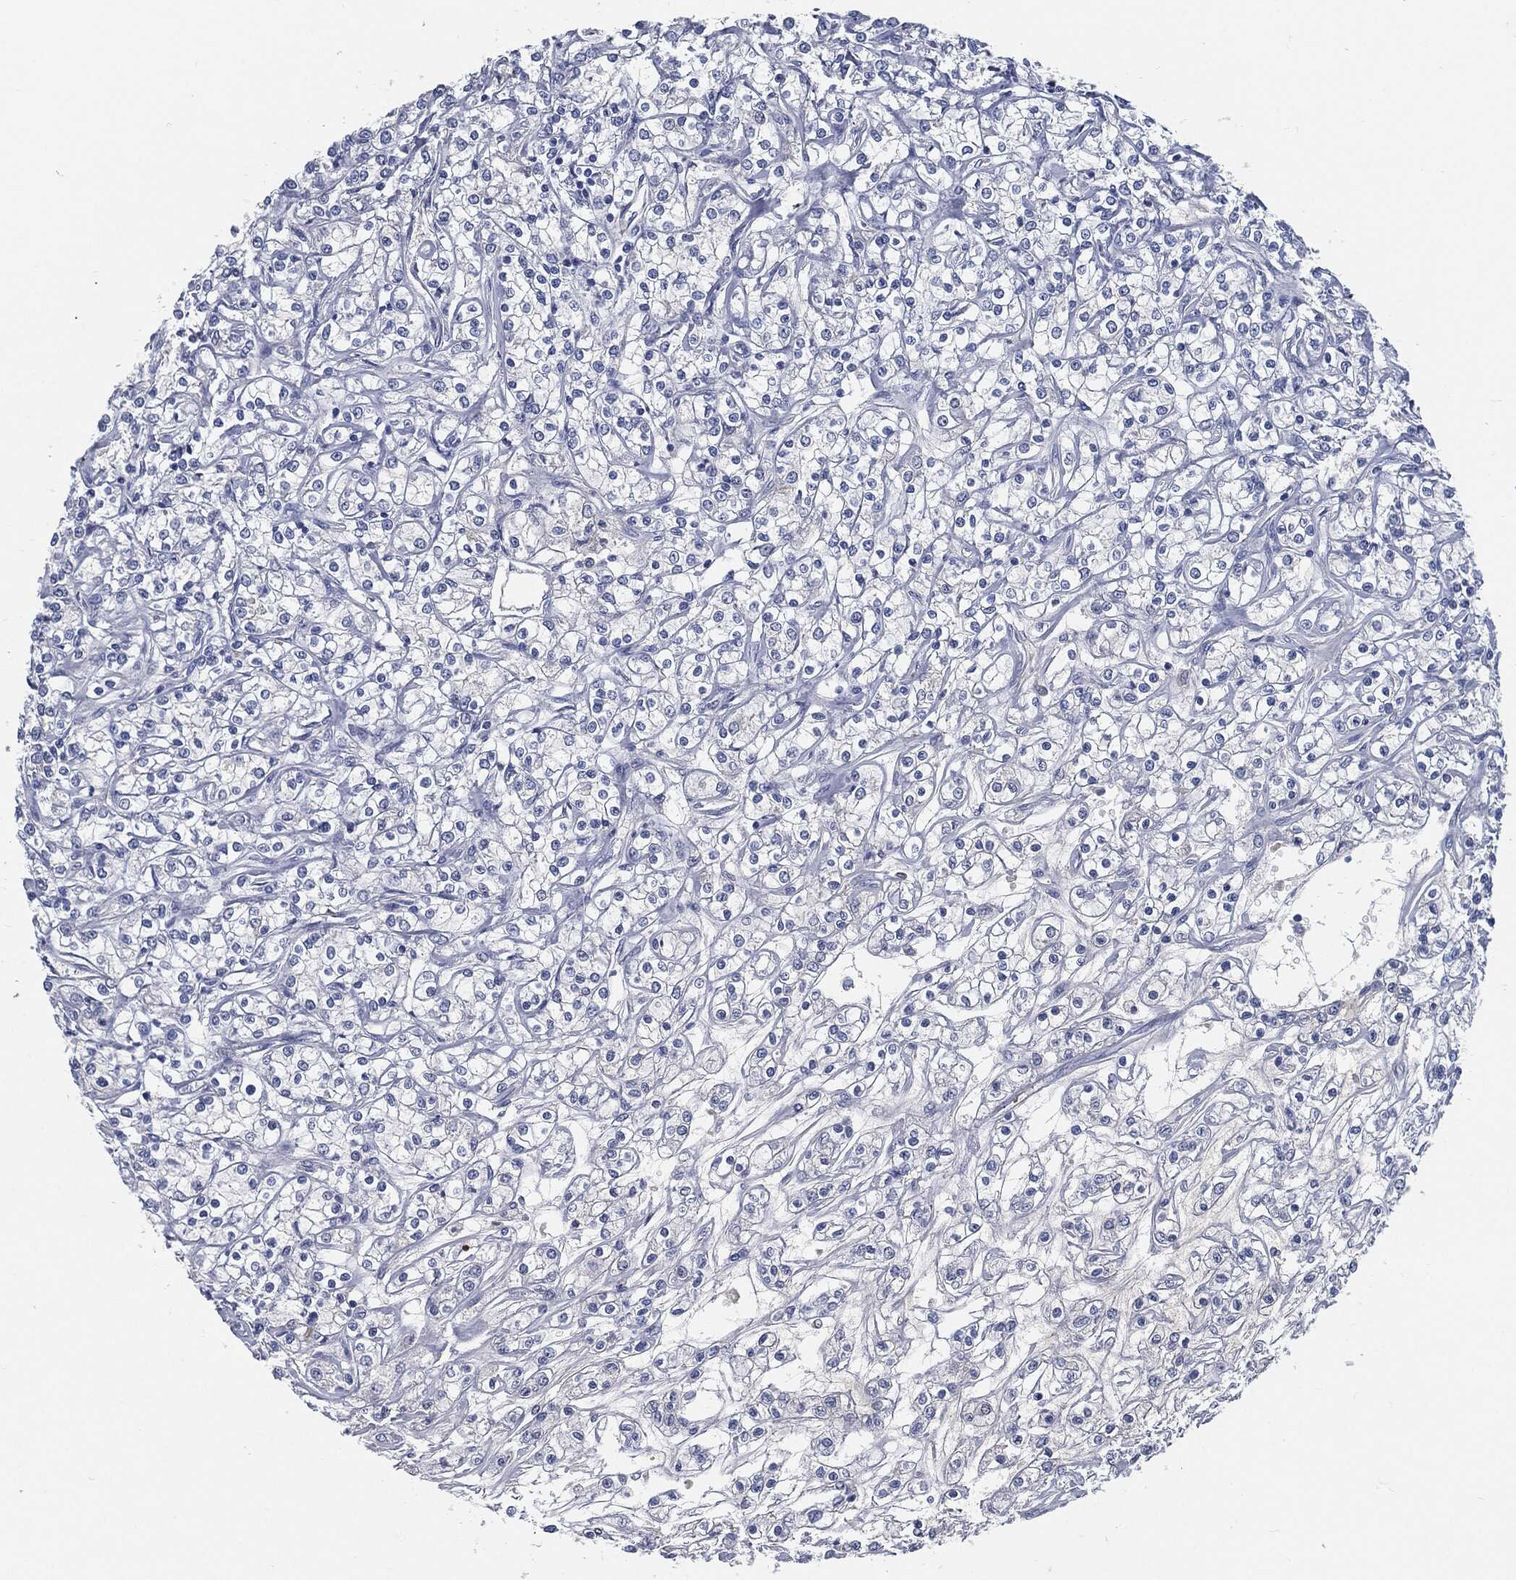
{"staining": {"intensity": "negative", "quantity": "none", "location": "none"}, "tissue": "renal cancer", "cell_type": "Tumor cells", "image_type": "cancer", "snomed": [{"axis": "morphology", "description": "Adenocarcinoma, NOS"}, {"axis": "topography", "description": "Kidney"}], "caption": "Immunohistochemical staining of human renal adenocarcinoma displays no significant positivity in tumor cells.", "gene": "MST1", "patient": {"sex": "female", "age": 59}}